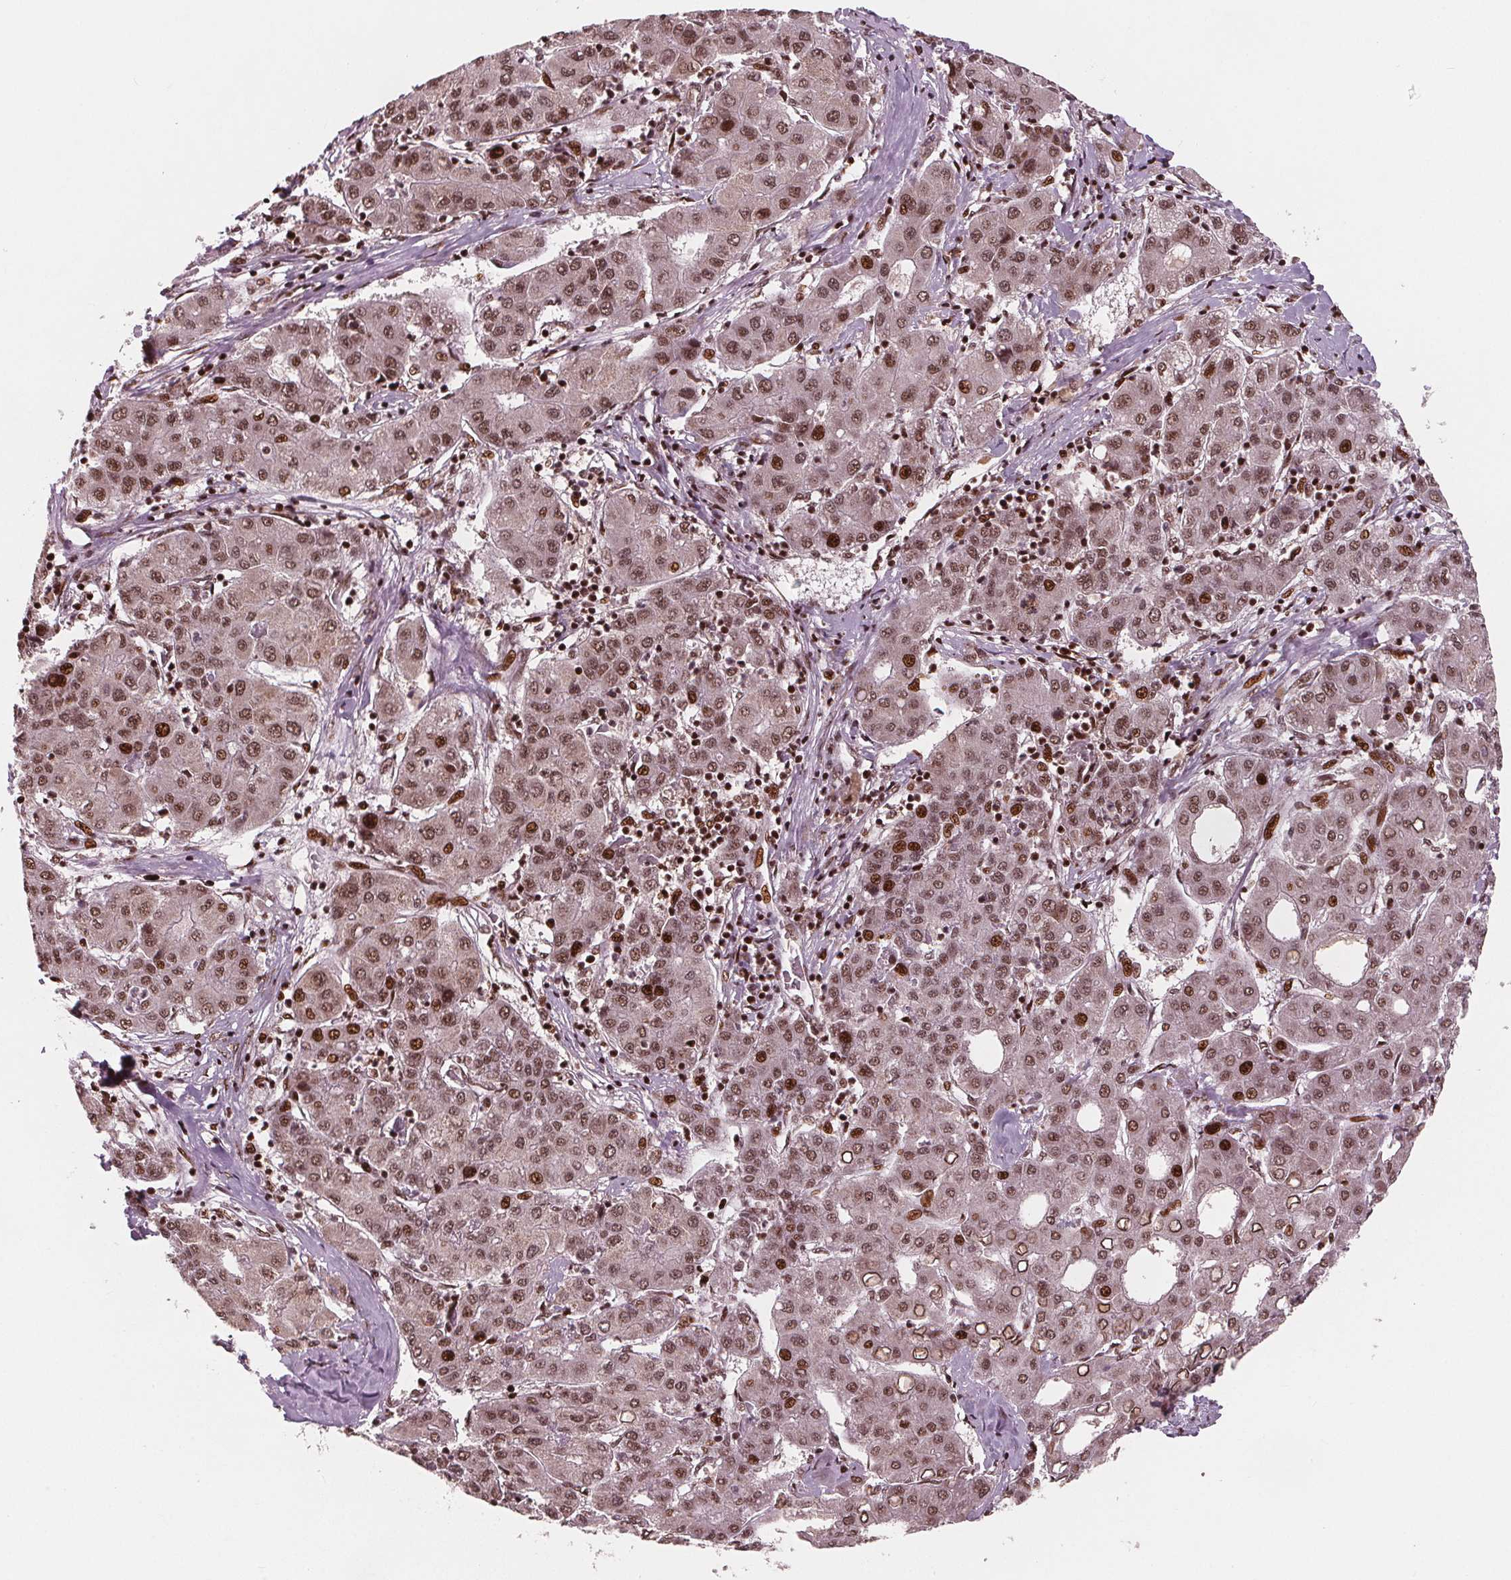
{"staining": {"intensity": "moderate", "quantity": ">75%", "location": "nuclear"}, "tissue": "liver cancer", "cell_type": "Tumor cells", "image_type": "cancer", "snomed": [{"axis": "morphology", "description": "Carcinoma, Hepatocellular, NOS"}, {"axis": "topography", "description": "Liver"}], "caption": "Hepatocellular carcinoma (liver) tissue reveals moderate nuclear staining in about >75% of tumor cells The protein is stained brown, and the nuclei are stained in blue (DAB (3,3'-diaminobenzidine) IHC with brightfield microscopy, high magnification).", "gene": "SNRNP35", "patient": {"sex": "male", "age": 65}}